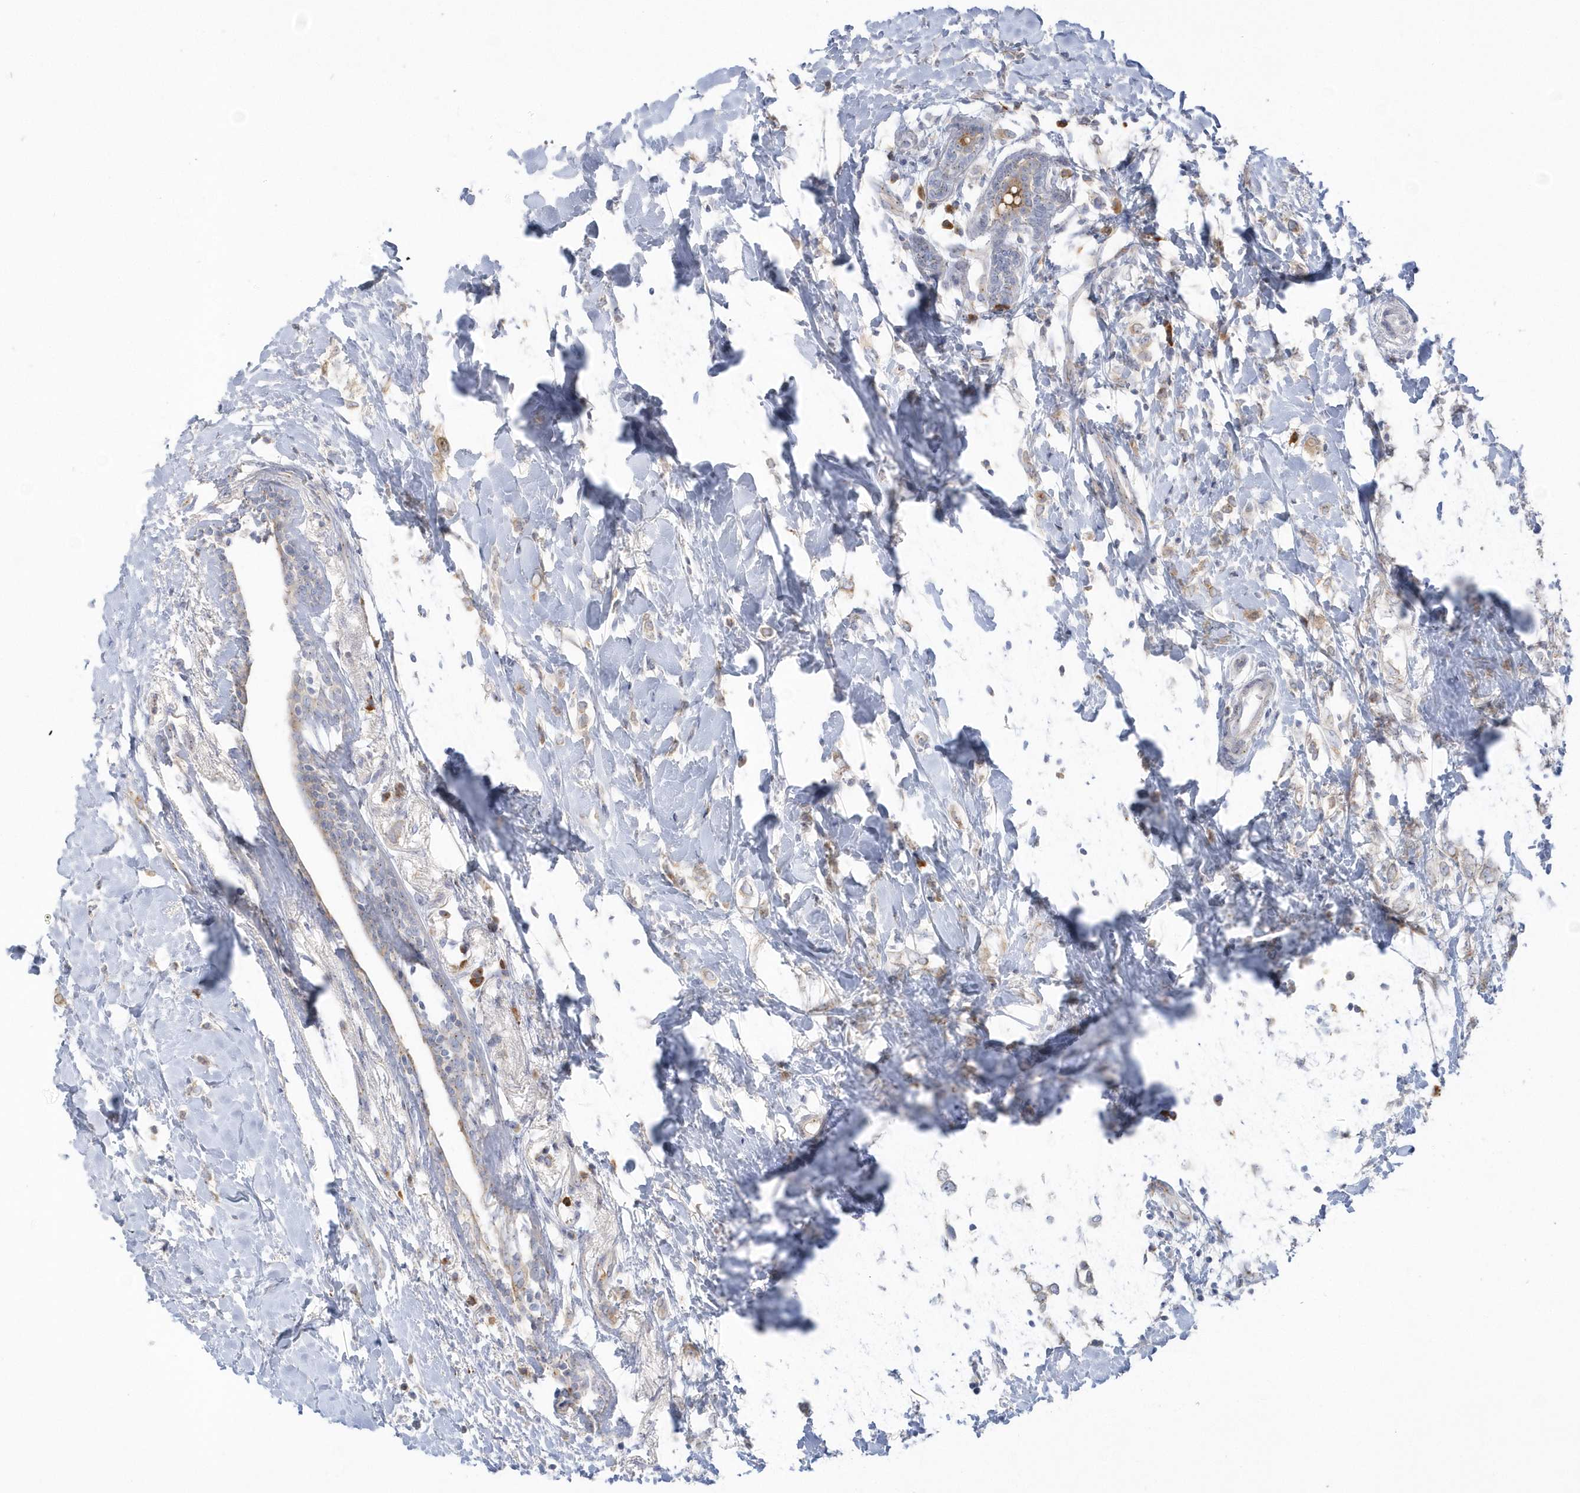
{"staining": {"intensity": "weak", "quantity": "25%-75%", "location": "cytoplasmic/membranous"}, "tissue": "breast cancer", "cell_type": "Tumor cells", "image_type": "cancer", "snomed": [{"axis": "morphology", "description": "Normal tissue, NOS"}, {"axis": "morphology", "description": "Lobular carcinoma"}, {"axis": "topography", "description": "Breast"}], "caption": "A low amount of weak cytoplasmic/membranous expression is identified in about 25%-75% of tumor cells in lobular carcinoma (breast) tissue.", "gene": "SEMA3D", "patient": {"sex": "female", "age": 47}}